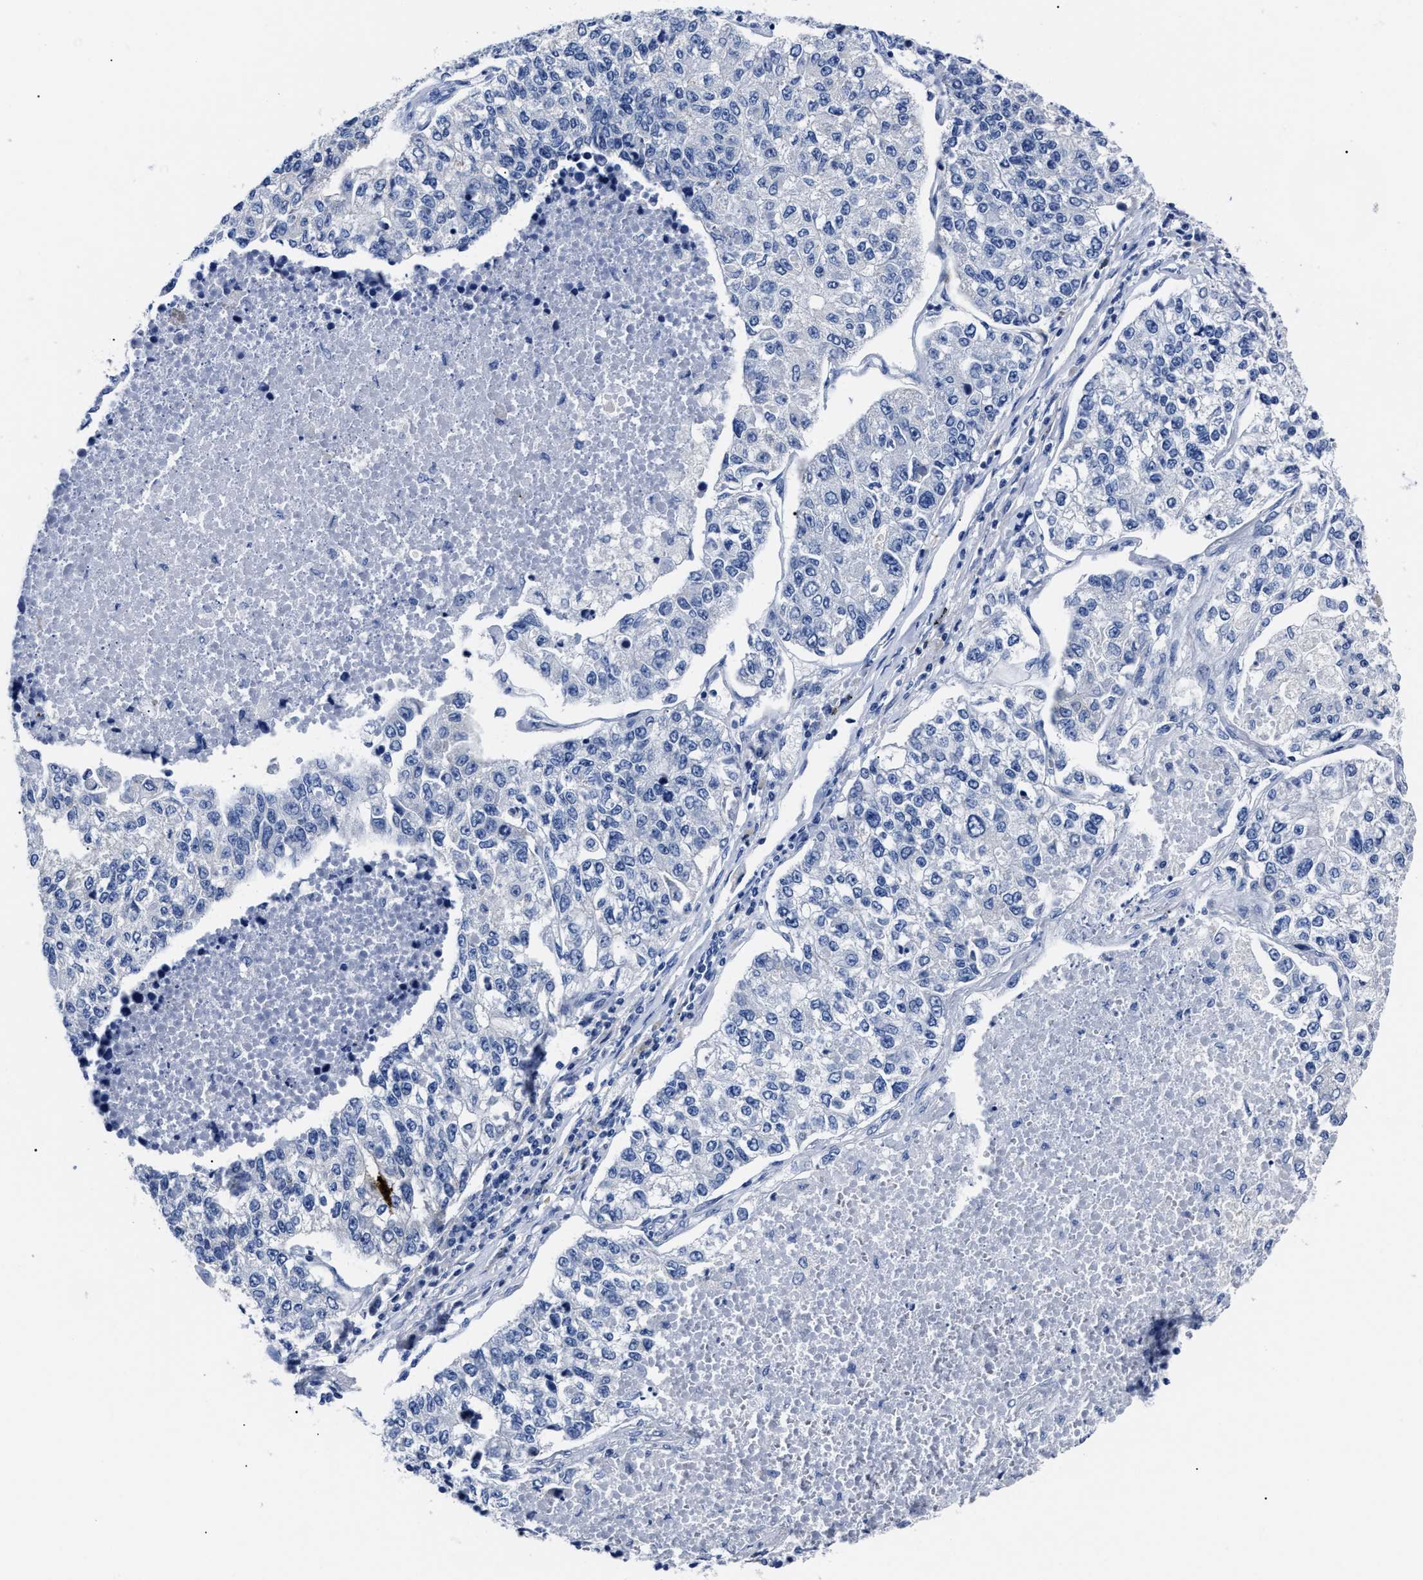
{"staining": {"intensity": "negative", "quantity": "none", "location": "none"}, "tissue": "lung cancer", "cell_type": "Tumor cells", "image_type": "cancer", "snomed": [{"axis": "morphology", "description": "Adenocarcinoma, NOS"}, {"axis": "topography", "description": "Lung"}], "caption": "This histopathology image is of lung cancer (adenocarcinoma) stained with IHC to label a protein in brown with the nuclei are counter-stained blue. There is no positivity in tumor cells. (DAB (3,3'-diaminobenzidine) IHC with hematoxylin counter stain).", "gene": "ALPG", "patient": {"sex": "male", "age": 49}}